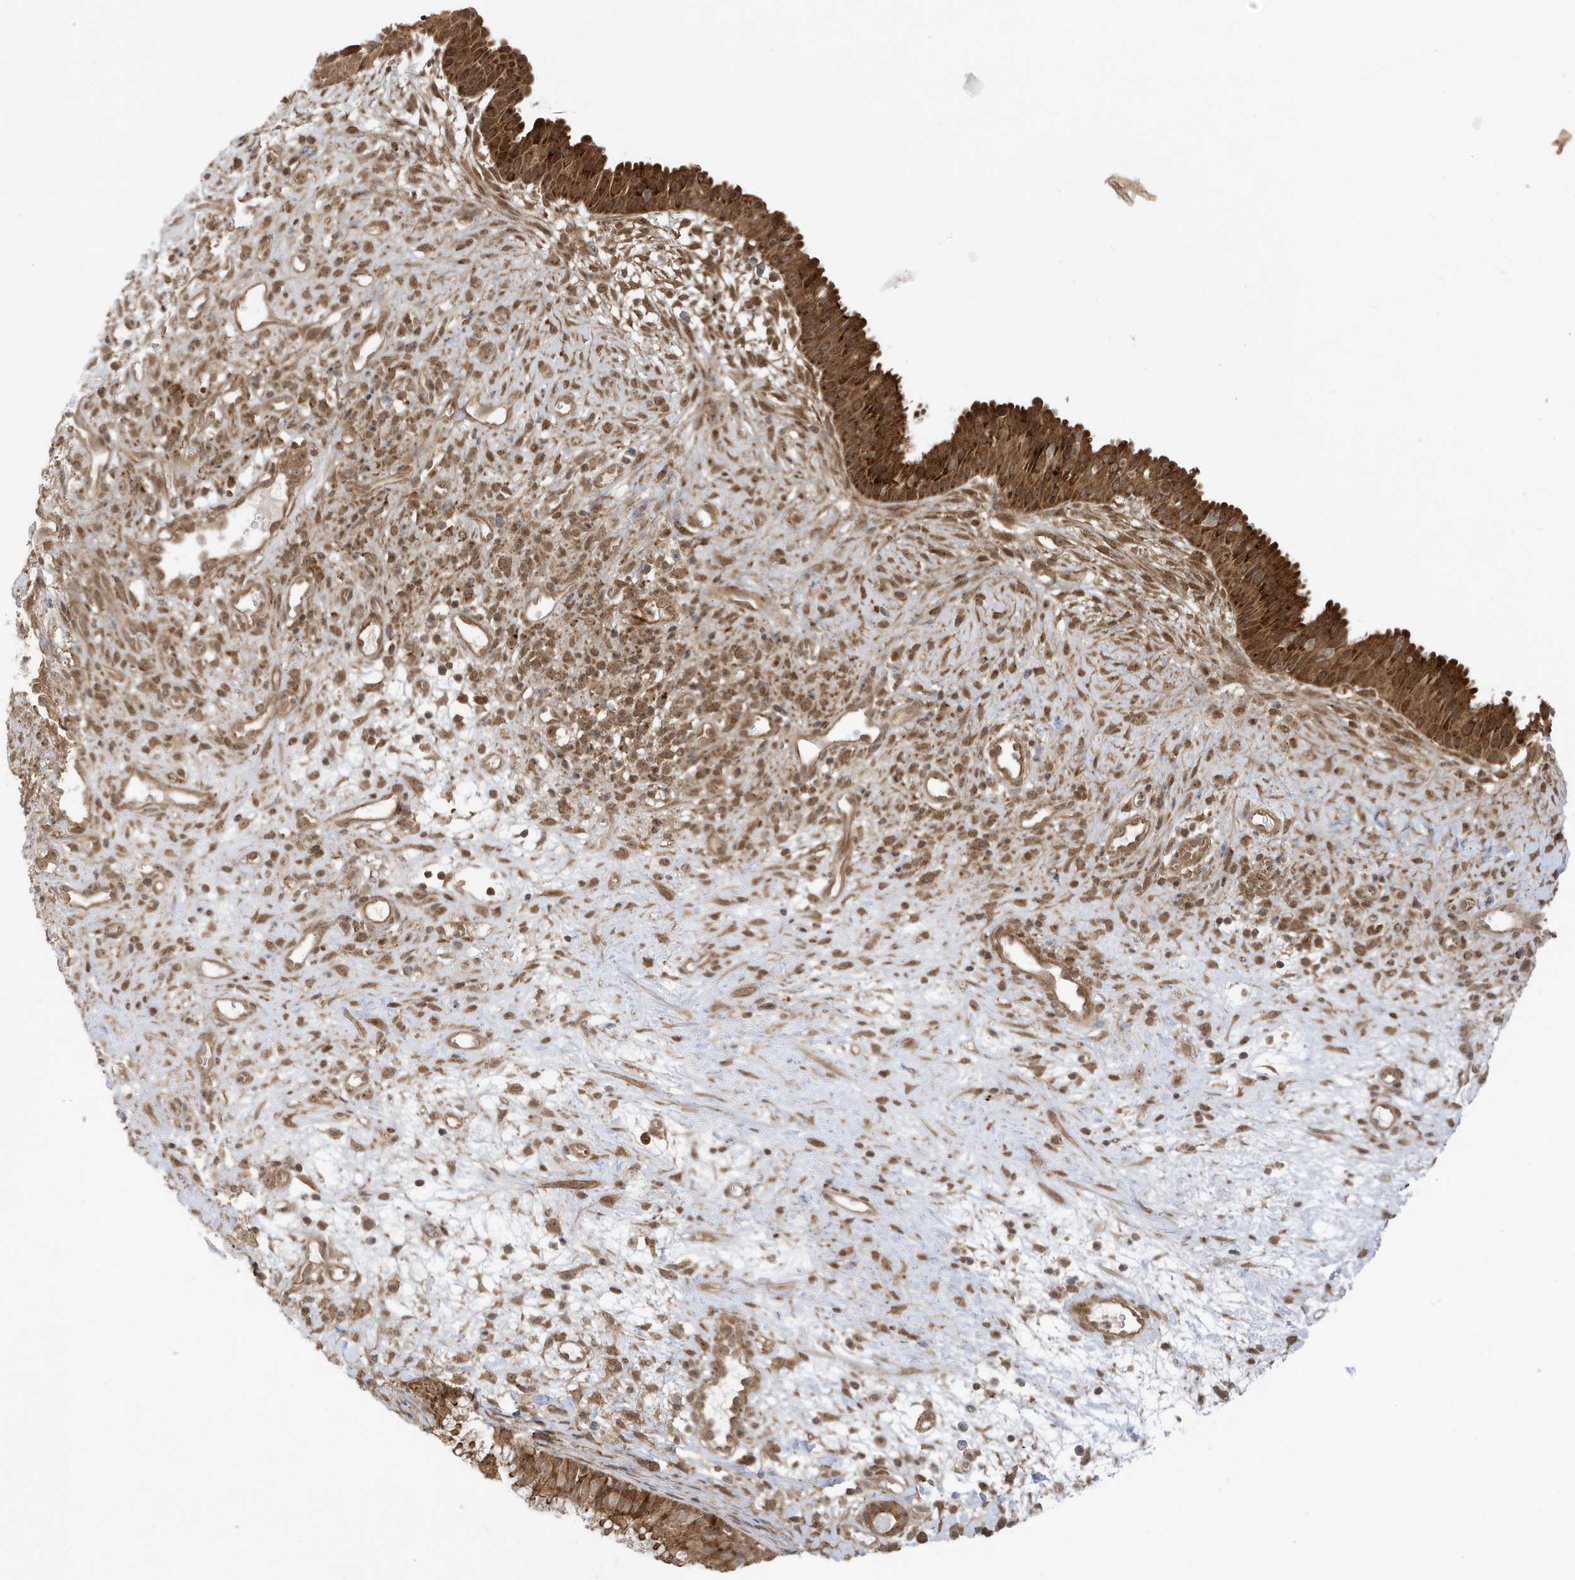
{"staining": {"intensity": "strong", "quantity": ">75%", "location": "cytoplasmic/membranous"}, "tissue": "nasopharynx", "cell_type": "Respiratory epithelial cells", "image_type": "normal", "snomed": [{"axis": "morphology", "description": "Normal tissue, NOS"}, {"axis": "topography", "description": "Nasopharynx"}], "caption": "Benign nasopharynx was stained to show a protein in brown. There is high levels of strong cytoplasmic/membranous positivity in approximately >75% of respiratory epithelial cells.", "gene": "DHX36", "patient": {"sex": "male", "age": 22}}